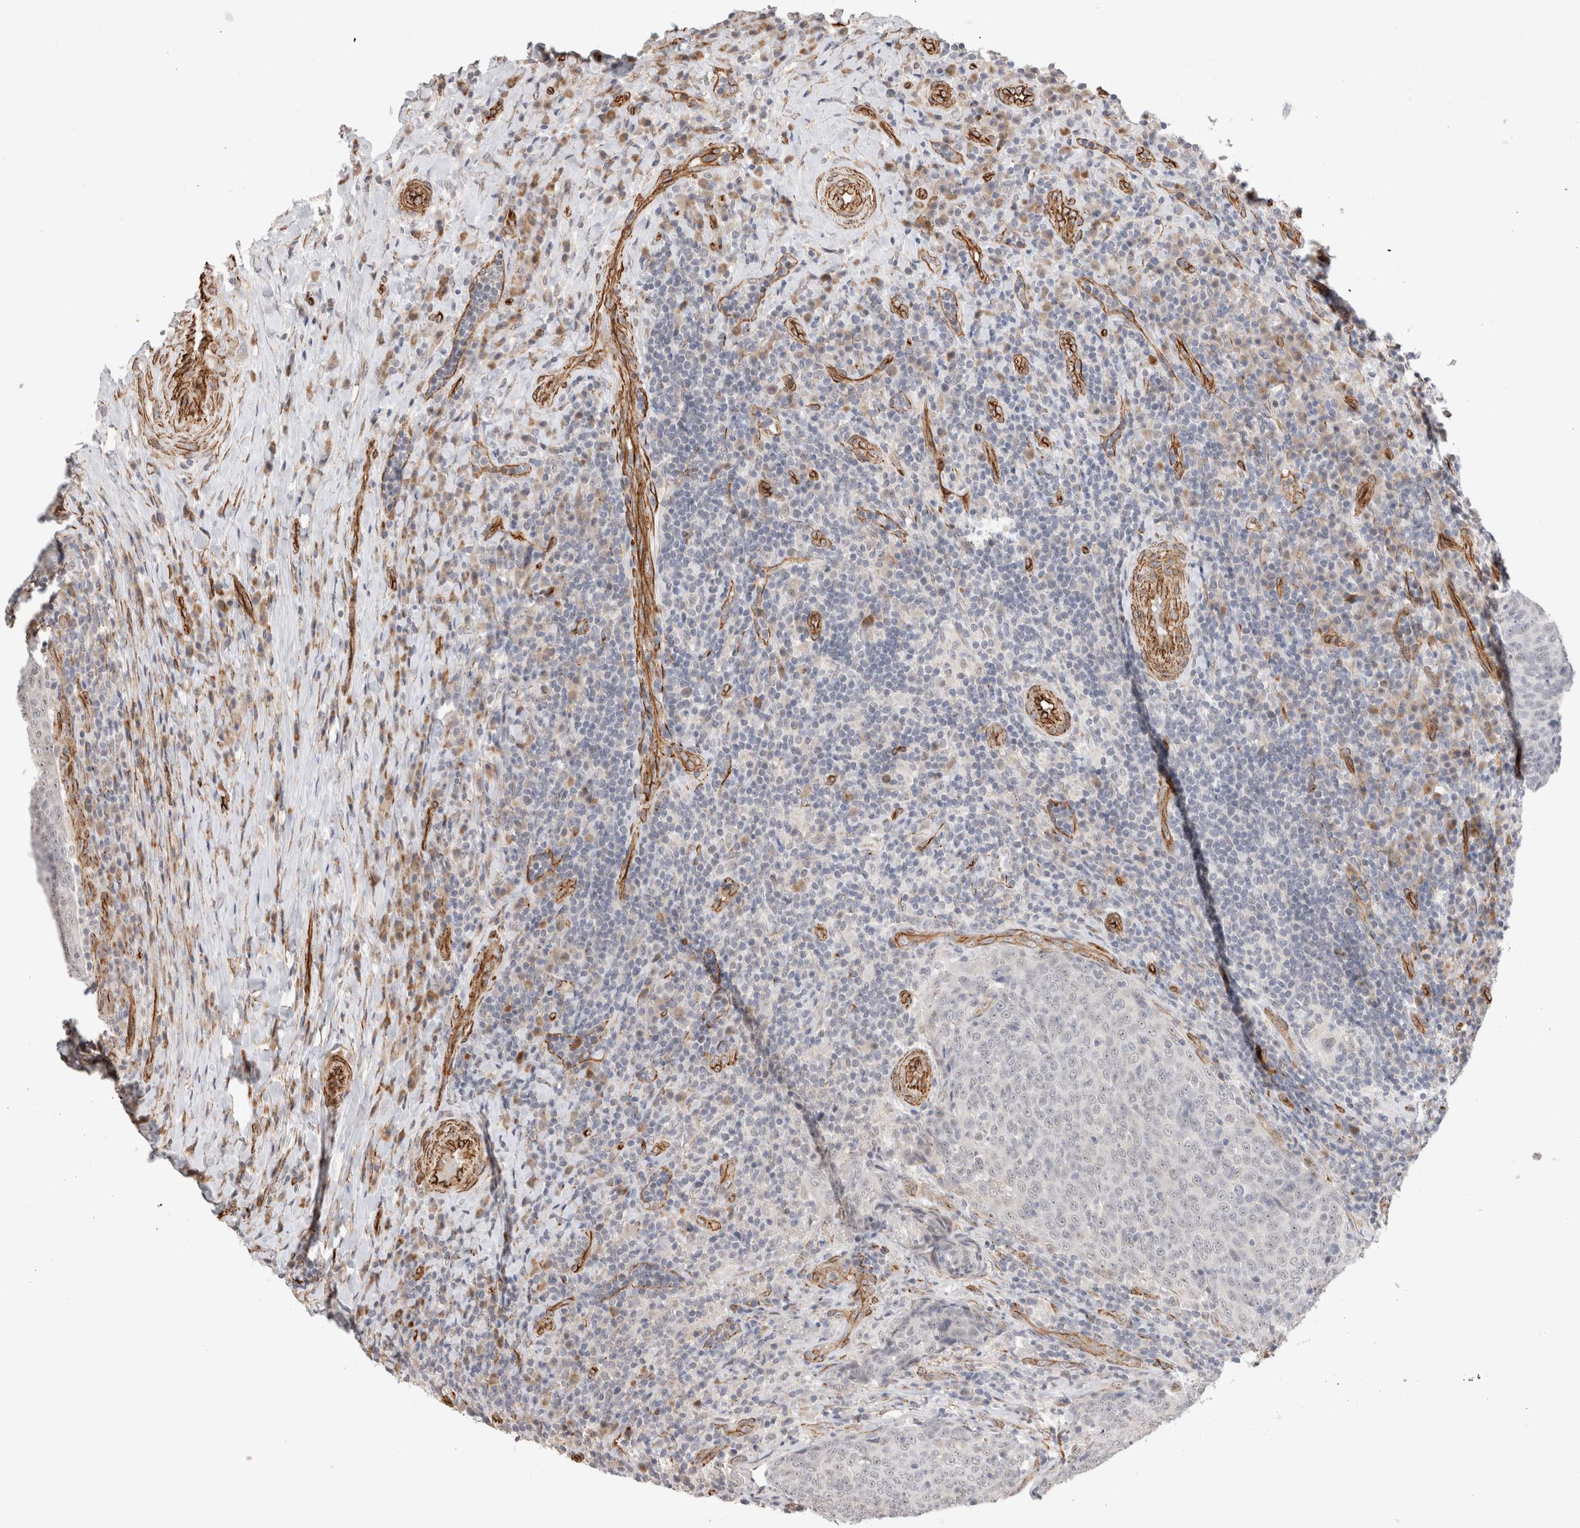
{"staining": {"intensity": "weak", "quantity": "<25%", "location": "nuclear"}, "tissue": "head and neck cancer", "cell_type": "Tumor cells", "image_type": "cancer", "snomed": [{"axis": "morphology", "description": "Squamous cell carcinoma, NOS"}, {"axis": "morphology", "description": "Squamous cell carcinoma, metastatic, NOS"}, {"axis": "topography", "description": "Lymph node"}, {"axis": "topography", "description": "Head-Neck"}], "caption": "Human head and neck cancer stained for a protein using immunohistochemistry exhibits no positivity in tumor cells.", "gene": "CAAP1", "patient": {"sex": "male", "age": 62}}